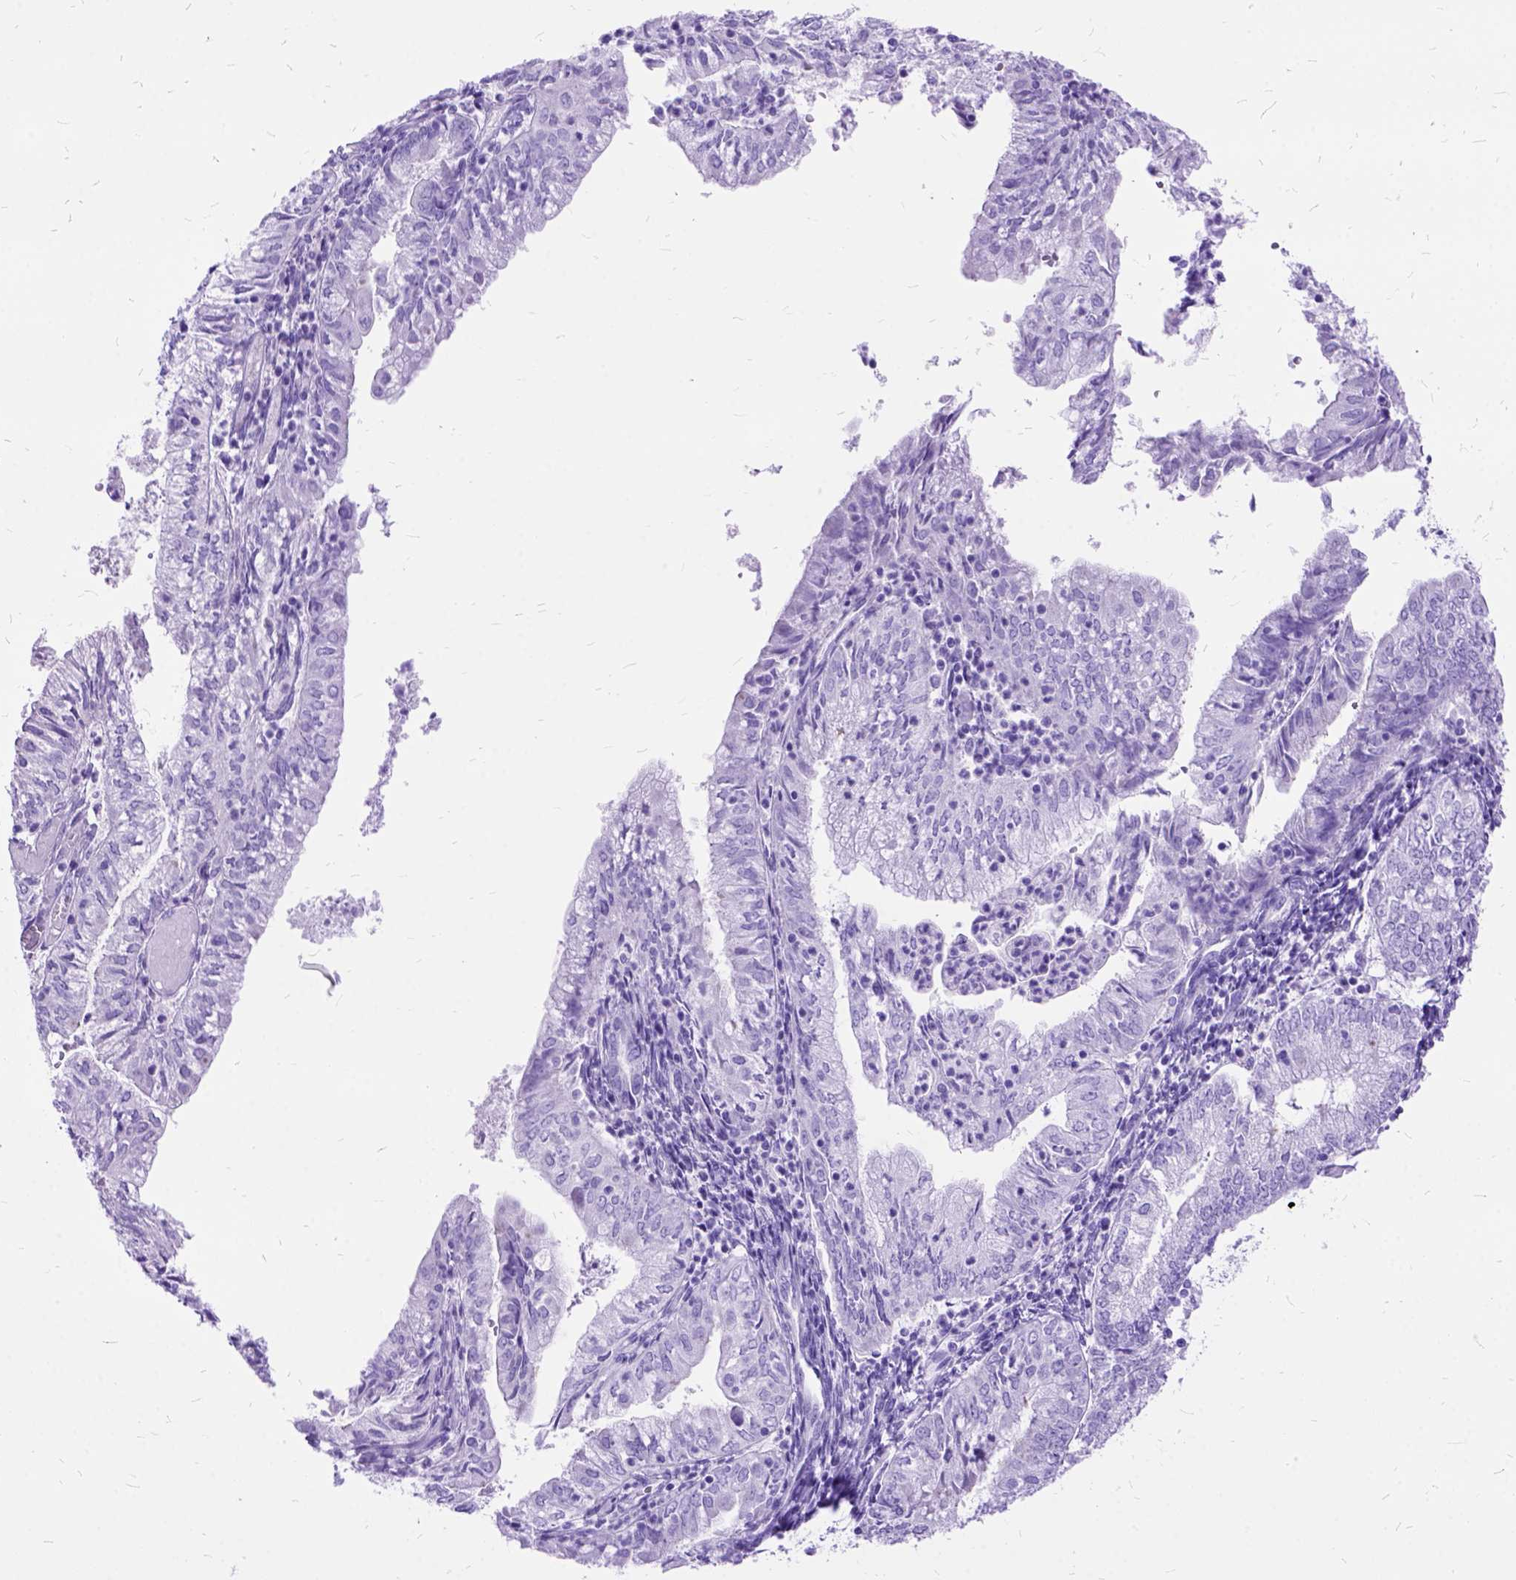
{"staining": {"intensity": "negative", "quantity": "none", "location": "none"}, "tissue": "endometrial cancer", "cell_type": "Tumor cells", "image_type": "cancer", "snomed": [{"axis": "morphology", "description": "Adenocarcinoma, NOS"}, {"axis": "topography", "description": "Endometrium"}], "caption": "An image of adenocarcinoma (endometrial) stained for a protein exhibits no brown staining in tumor cells.", "gene": "DNAH2", "patient": {"sex": "female", "age": 55}}